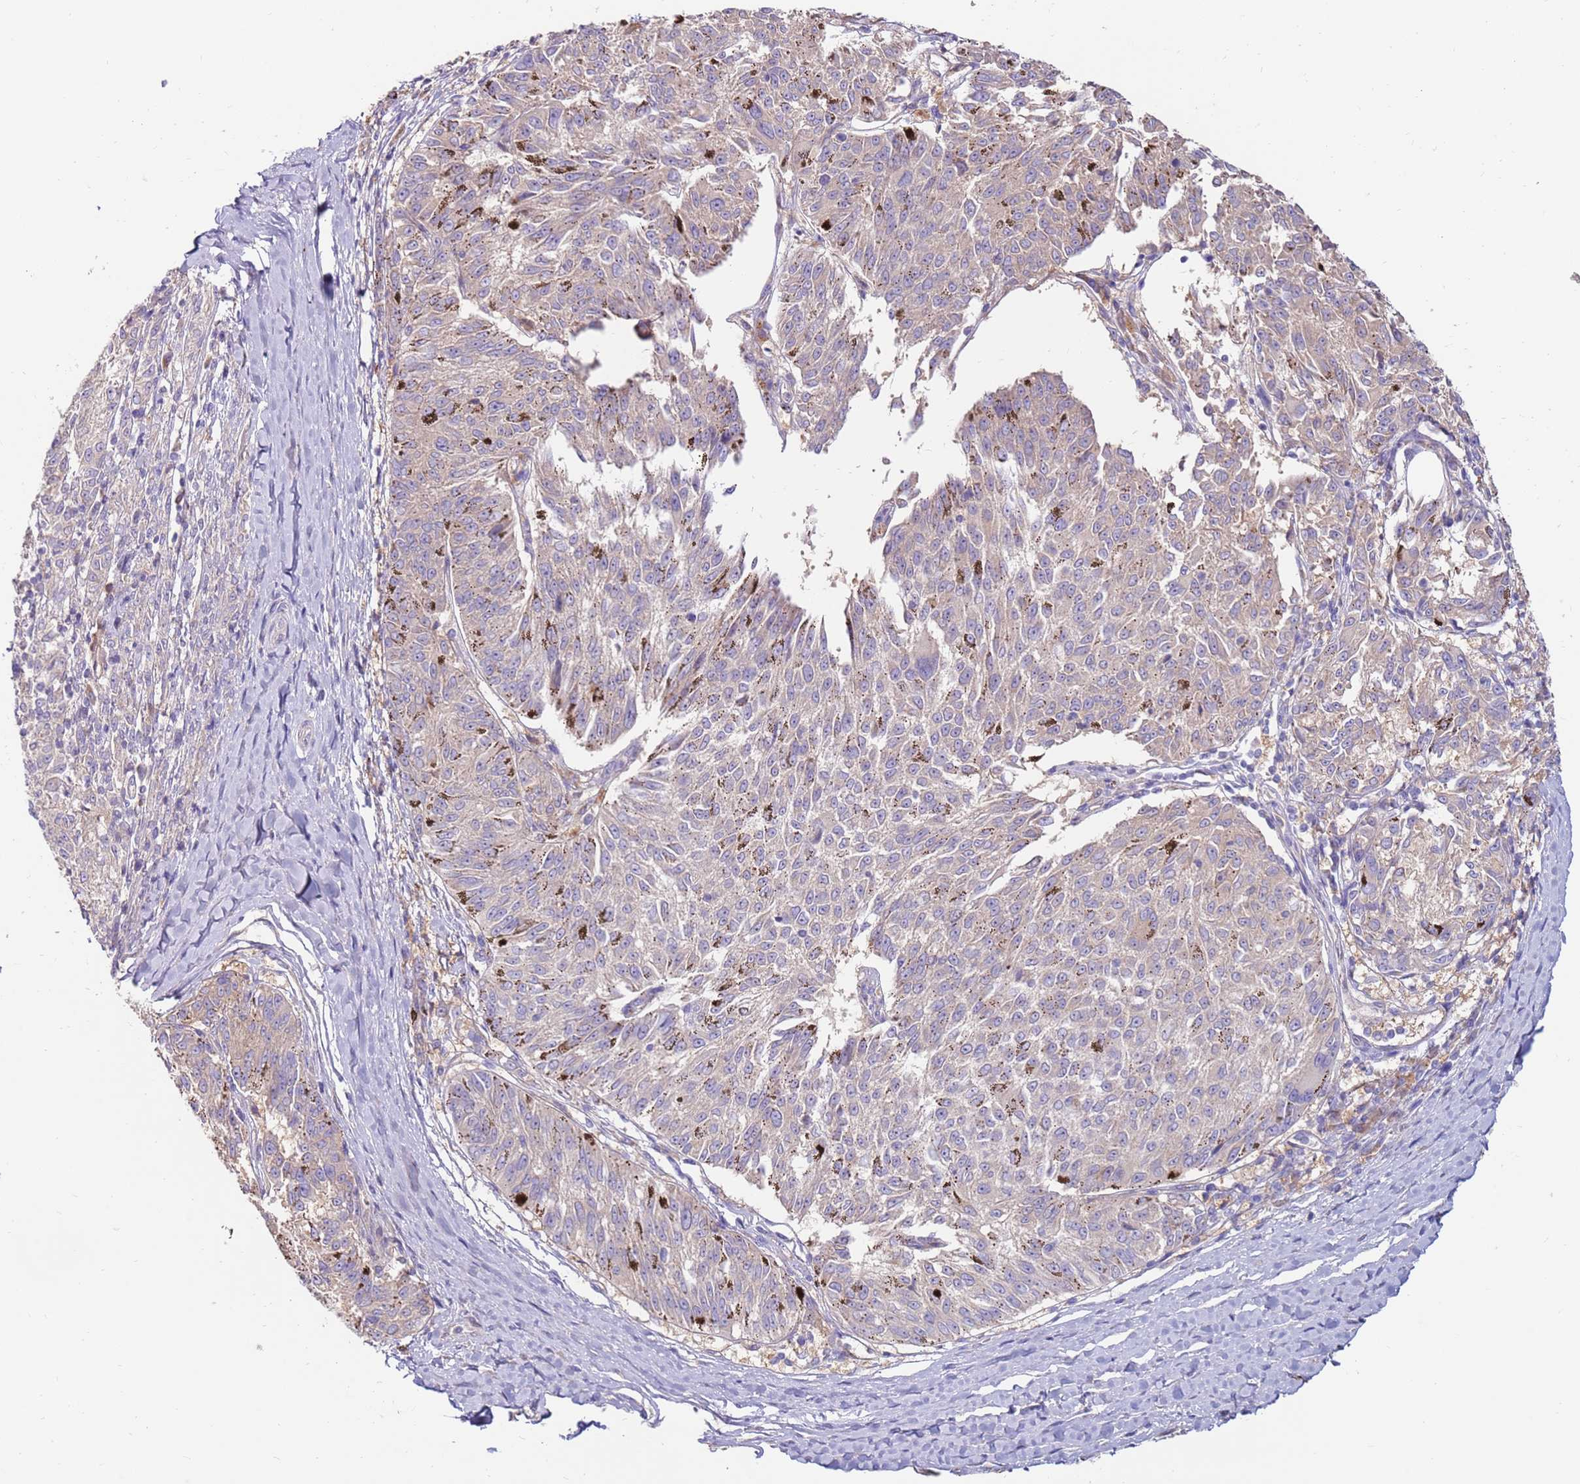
{"staining": {"intensity": "negative", "quantity": "none", "location": "none"}, "tissue": "melanoma", "cell_type": "Tumor cells", "image_type": "cancer", "snomed": [{"axis": "morphology", "description": "Malignant melanoma, NOS"}, {"axis": "topography", "description": "Skin"}], "caption": "Immunohistochemistry micrograph of neoplastic tissue: human melanoma stained with DAB shows no significant protein positivity in tumor cells. (Brightfield microscopy of DAB (3,3'-diaminobenzidine) IHC at high magnification).", "gene": "SLC44A4", "patient": {"sex": "female", "age": 72}}